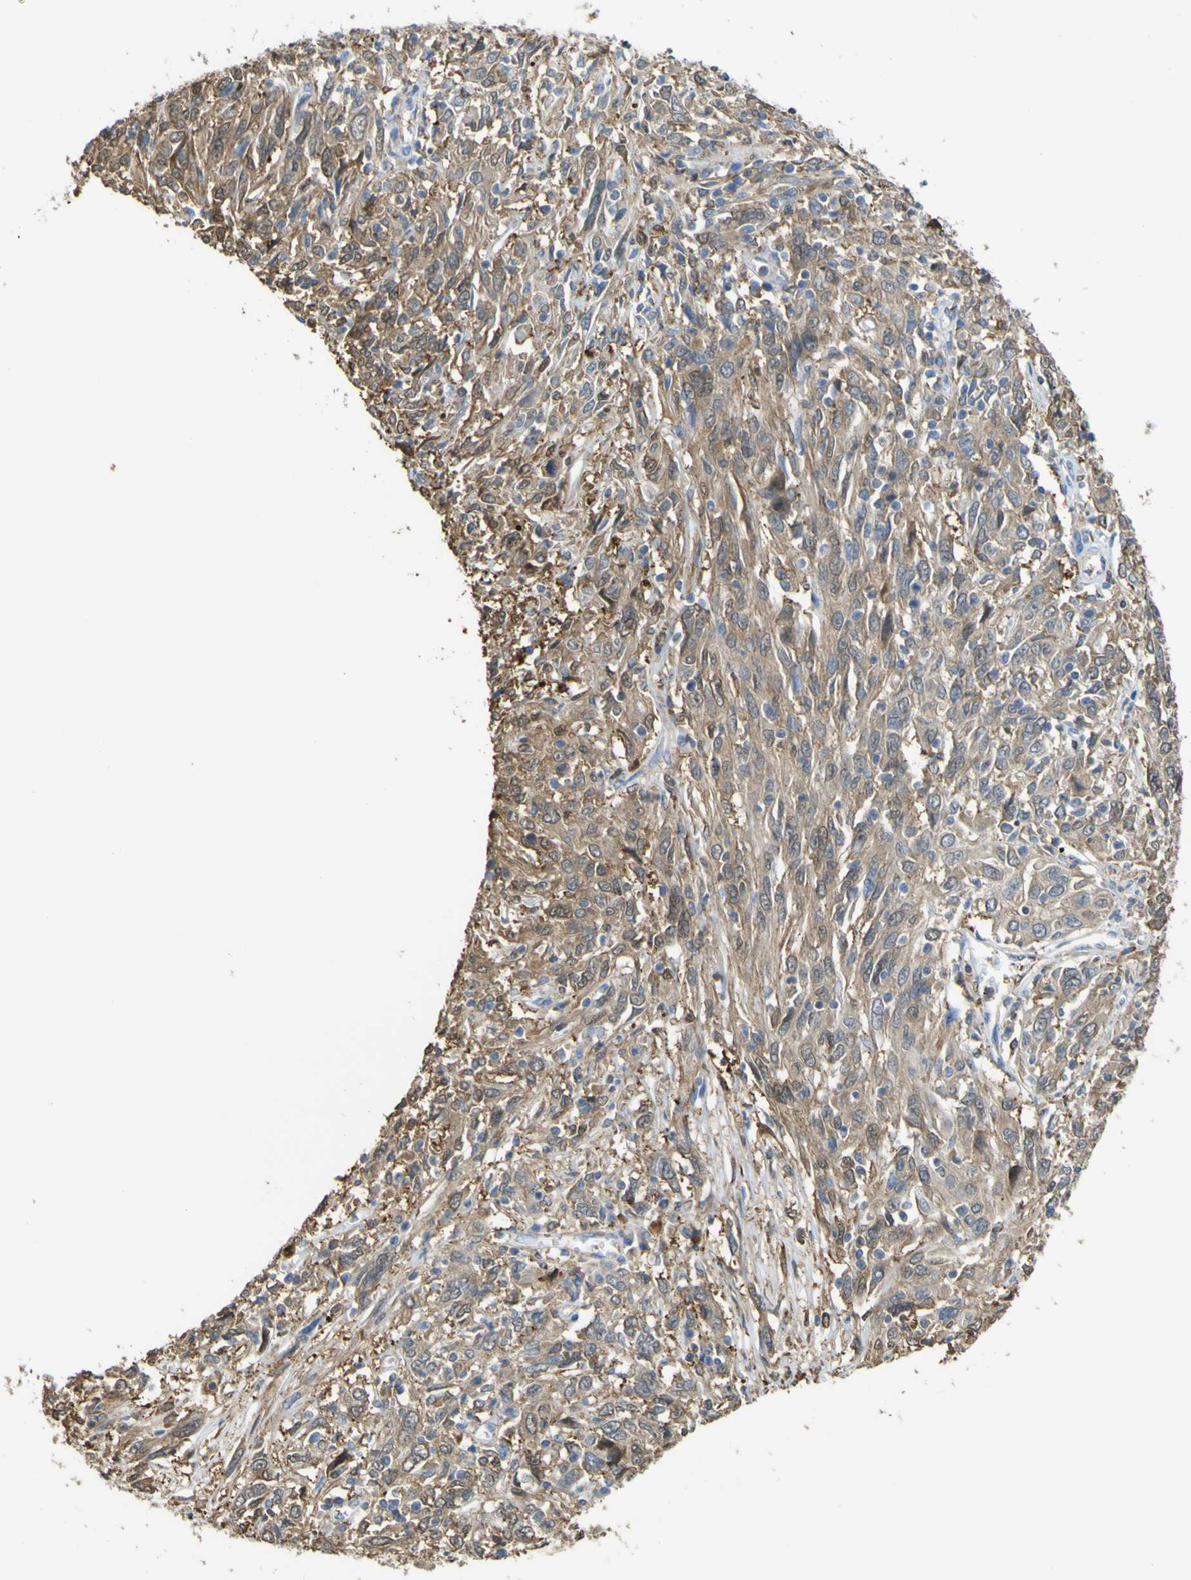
{"staining": {"intensity": "moderate", "quantity": ">75%", "location": "cytoplasmic/membranous"}, "tissue": "cervical cancer", "cell_type": "Tumor cells", "image_type": "cancer", "snomed": [{"axis": "morphology", "description": "Squamous cell carcinoma, NOS"}, {"axis": "topography", "description": "Cervix"}], "caption": "A brown stain labels moderate cytoplasmic/membranous positivity of a protein in cervical cancer tumor cells.", "gene": "ABHD3", "patient": {"sex": "female", "age": 46}}